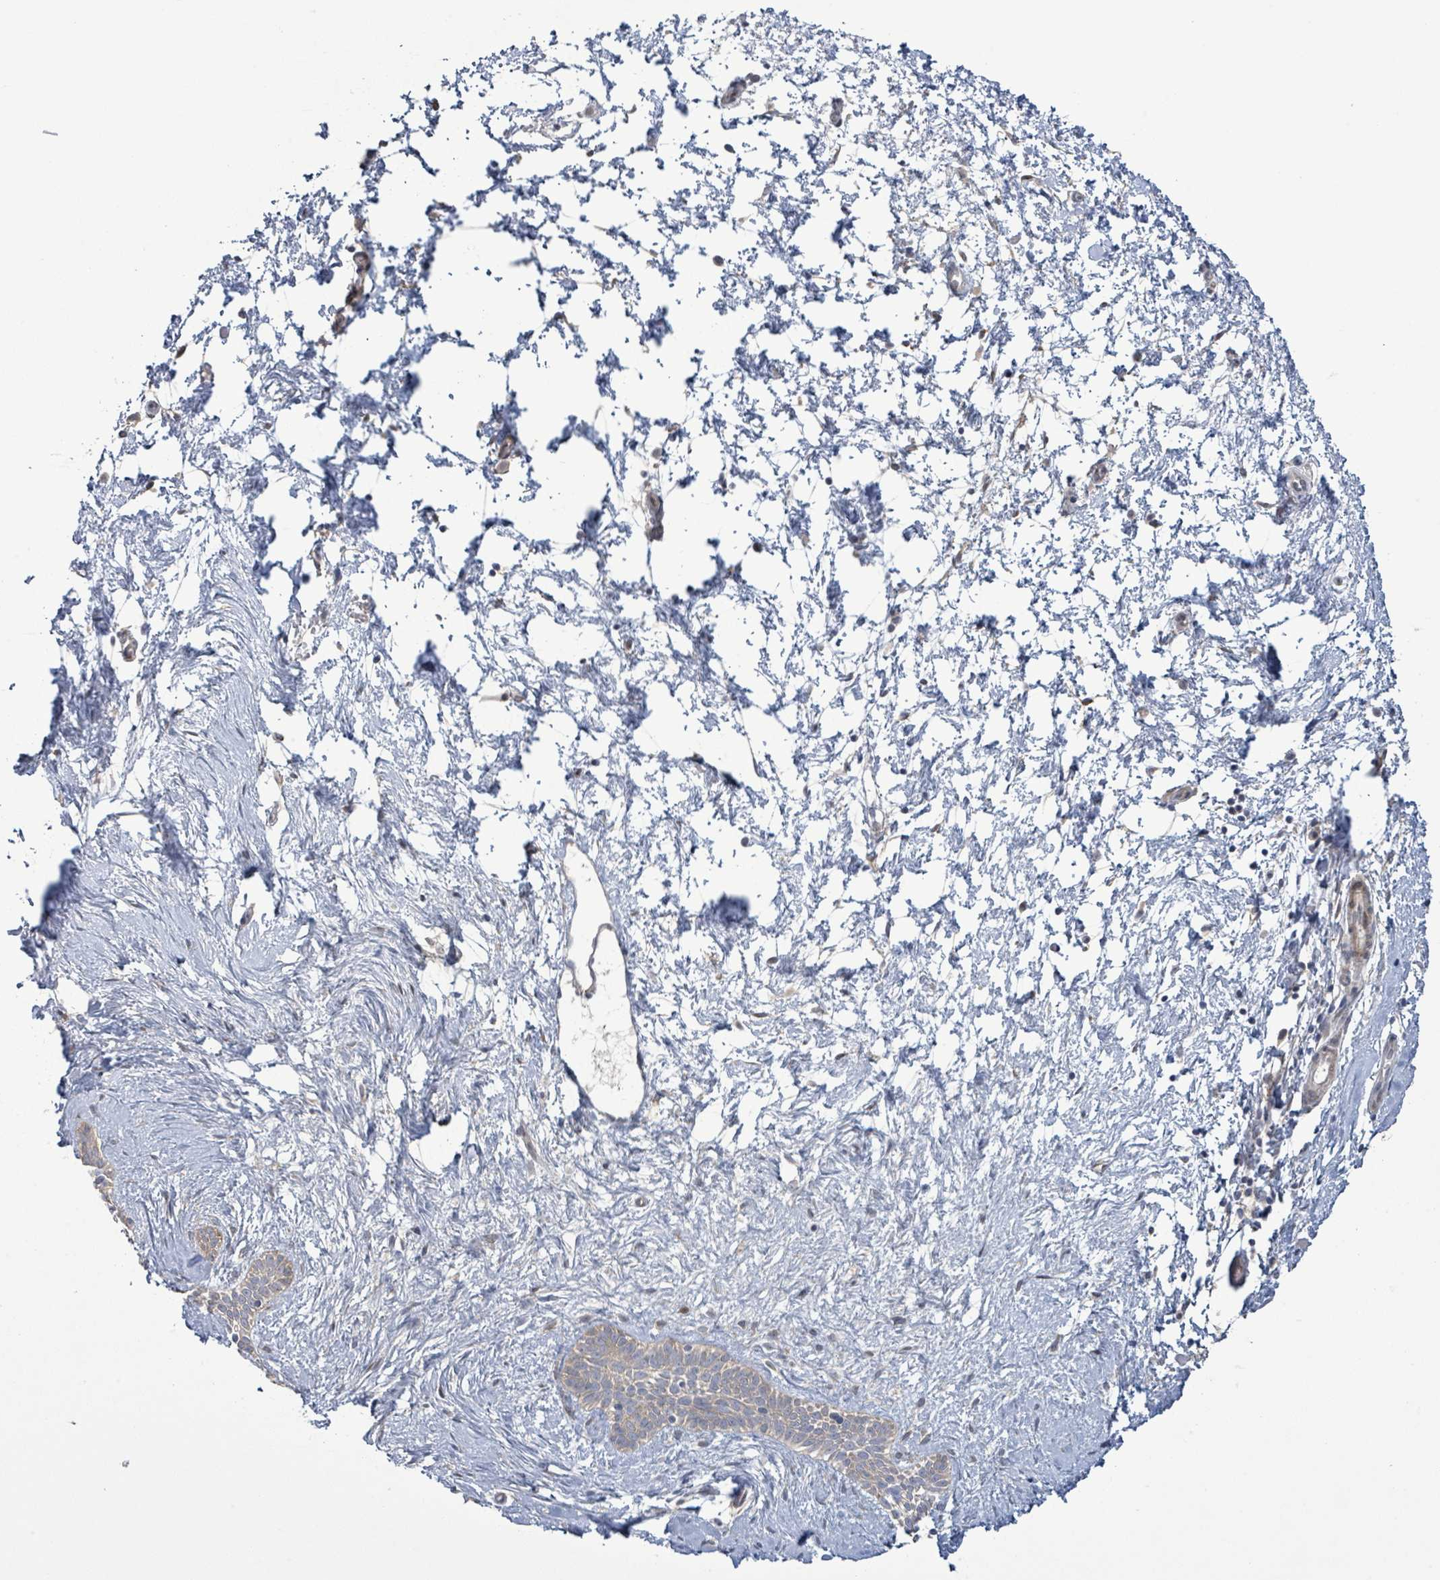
{"staining": {"intensity": "negative", "quantity": "none", "location": "none"}, "tissue": "skin cancer", "cell_type": "Tumor cells", "image_type": "cancer", "snomed": [{"axis": "morphology", "description": "Basal cell carcinoma"}, {"axis": "topography", "description": "Skin"}], "caption": "DAB (3,3'-diaminobenzidine) immunohistochemical staining of human skin basal cell carcinoma exhibits no significant positivity in tumor cells.", "gene": "SLIT3", "patient": {"sex": "male", "age": 78}}